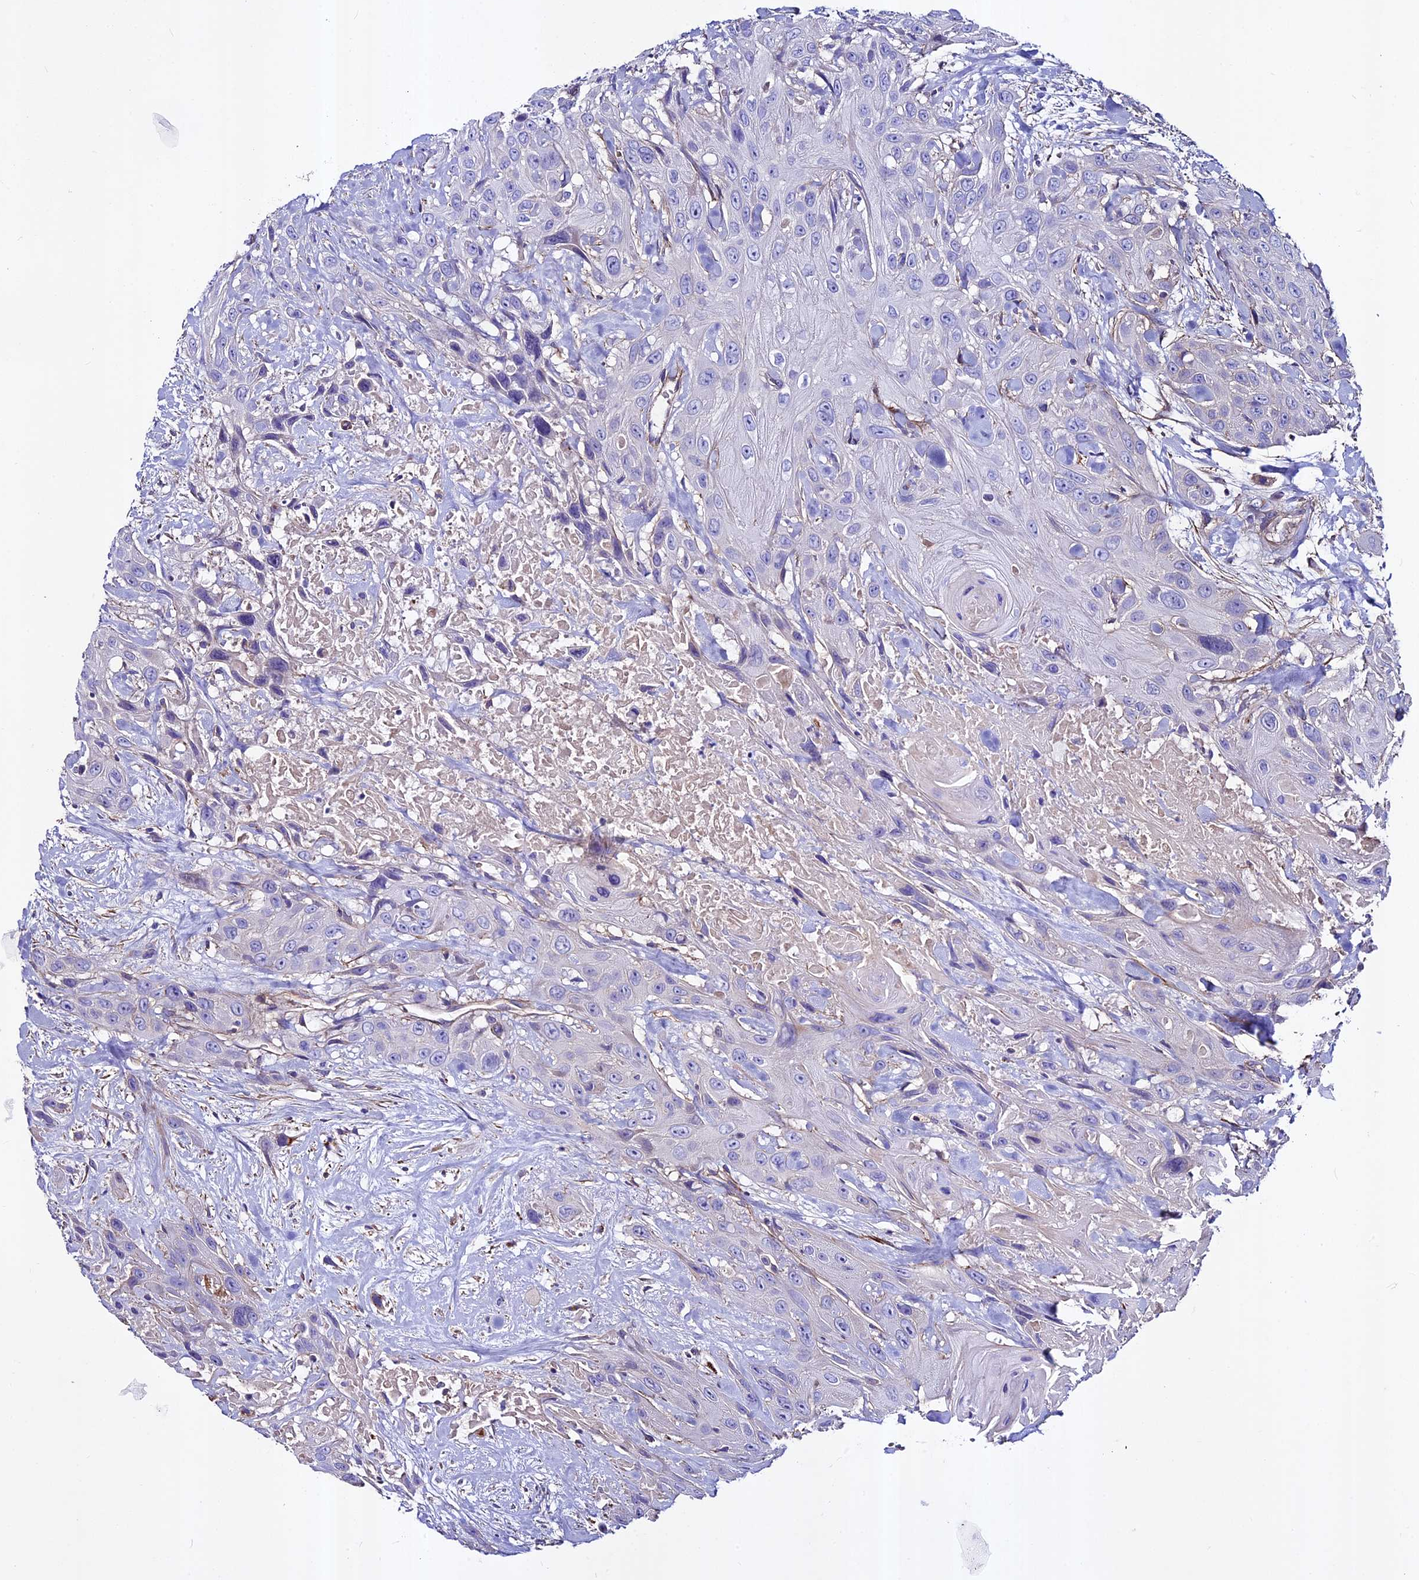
{"staining": {"intensity": "negative", "quantity": "none", "location": "none"}, "tissue": "head and neck cancer", "cell_type": "Tumor cells", "image_type": "cancer", "snomed": [{"axis": "morphology", "description": "Squamous cell carcinoma, NOS"}, {"axis": "topography", "description": "Head-Neck"}], "caption": "This is an IHC histopathology image of head and neck cancer (squamous cell carcinoma). There is no positivity in tumor cells.", "gene": "EVA1B", "patient": {"sex": "male", "age": 81}}